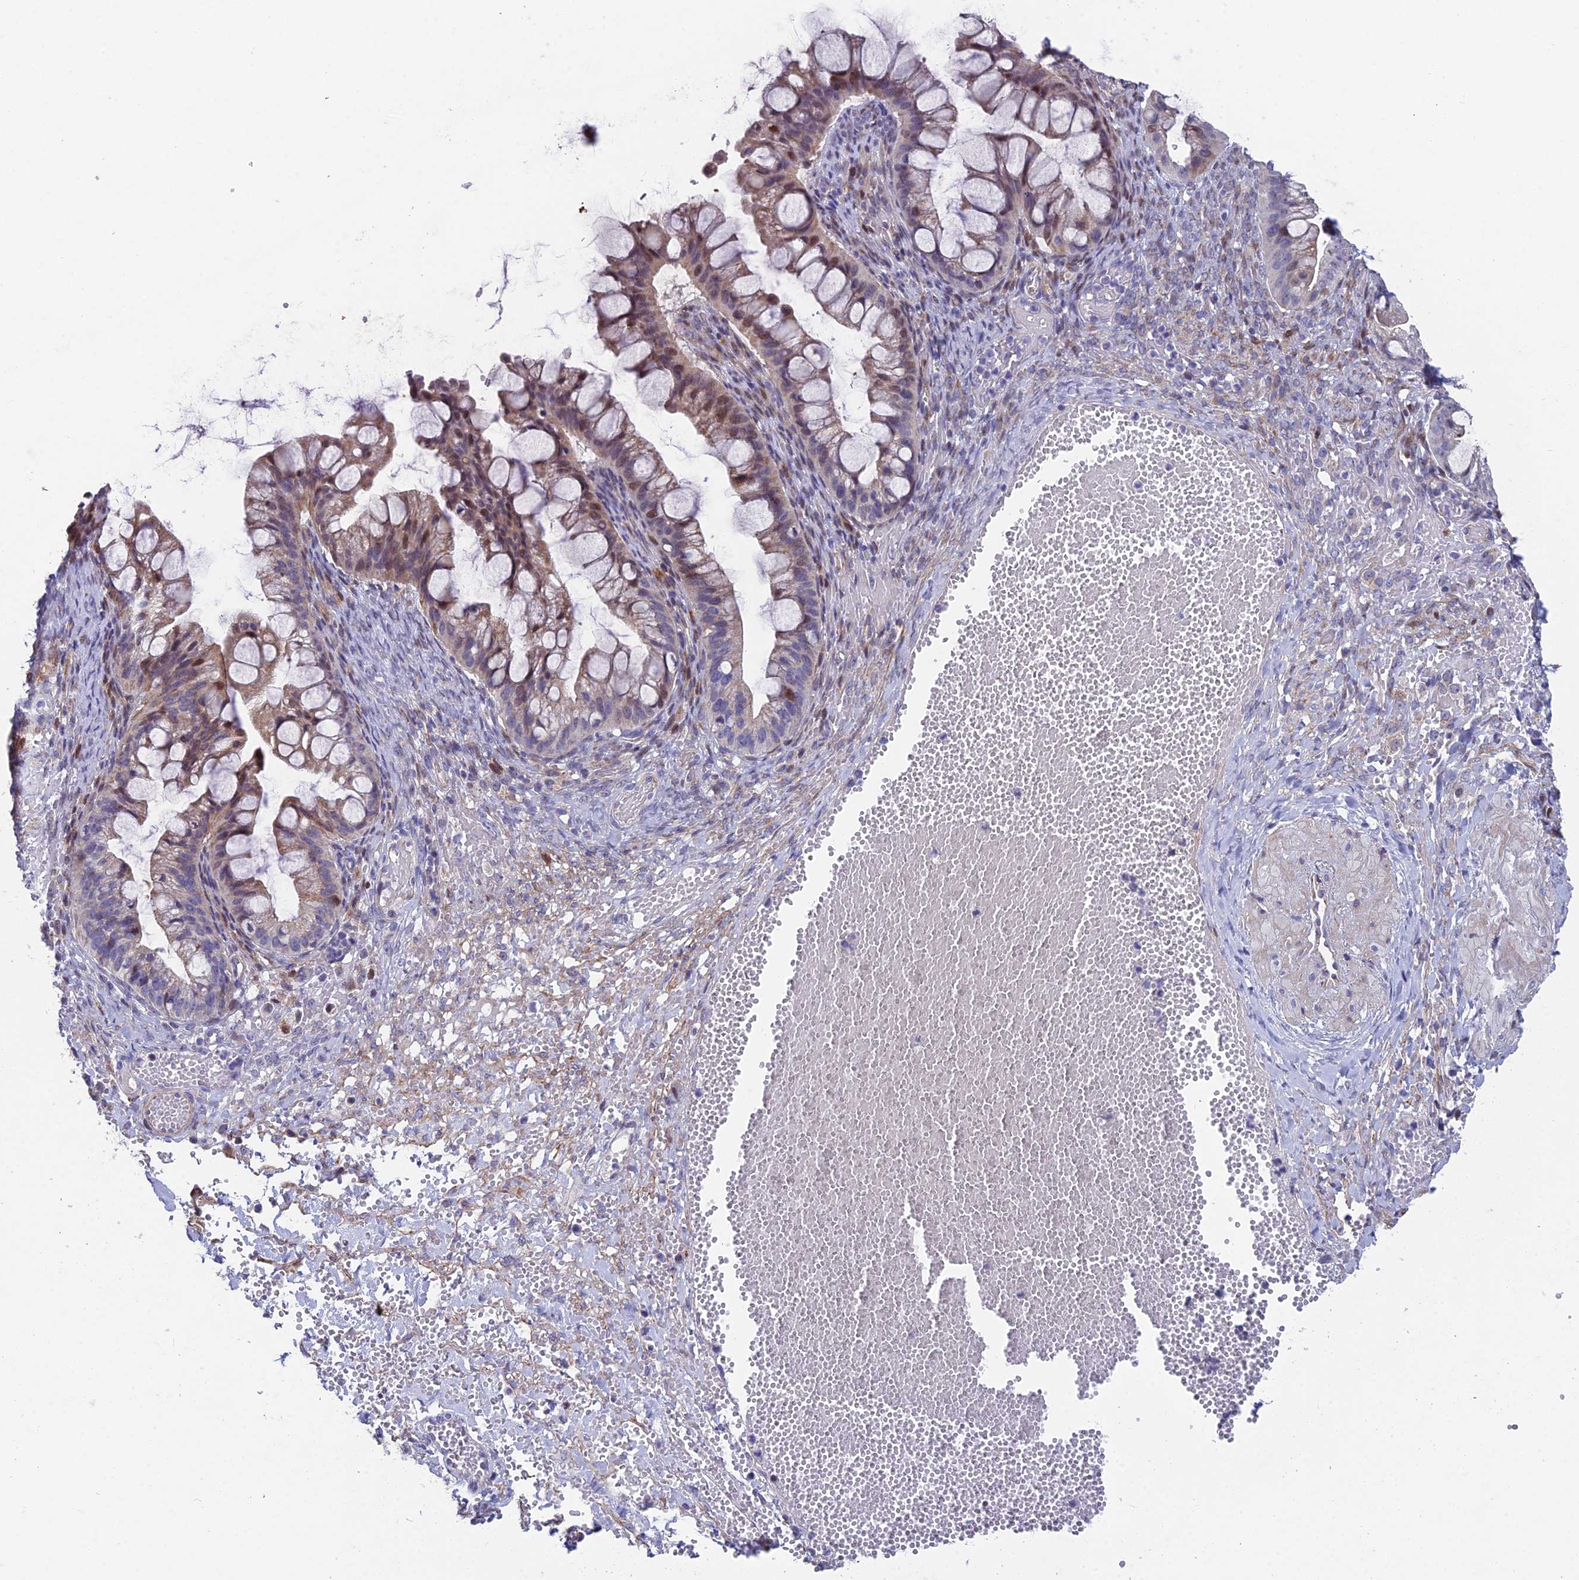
{"staining": {"intensity": "moderate", "quantity": "<25%", "location": "cytoplasmic/membranous,nuclear"}, "tissue": "ovarian cancer", "cell_type": "Tumor cells", "image_type": "cancer", "snomed": [{"axis": "morphology", "description": "Cystadenocarcinoma, mucinous, NOS"}, {"axis": "topography", "description": "Ovary"}], "caption": "The immunohistochemical stain labels moderate cytoplasmic/membranous and nuclear expression in tumor cells of ovarian mucinous cystadenocarcinoma tissue.", "gene": "XKR9", "patient": {"sex": "female", "age": 73}}